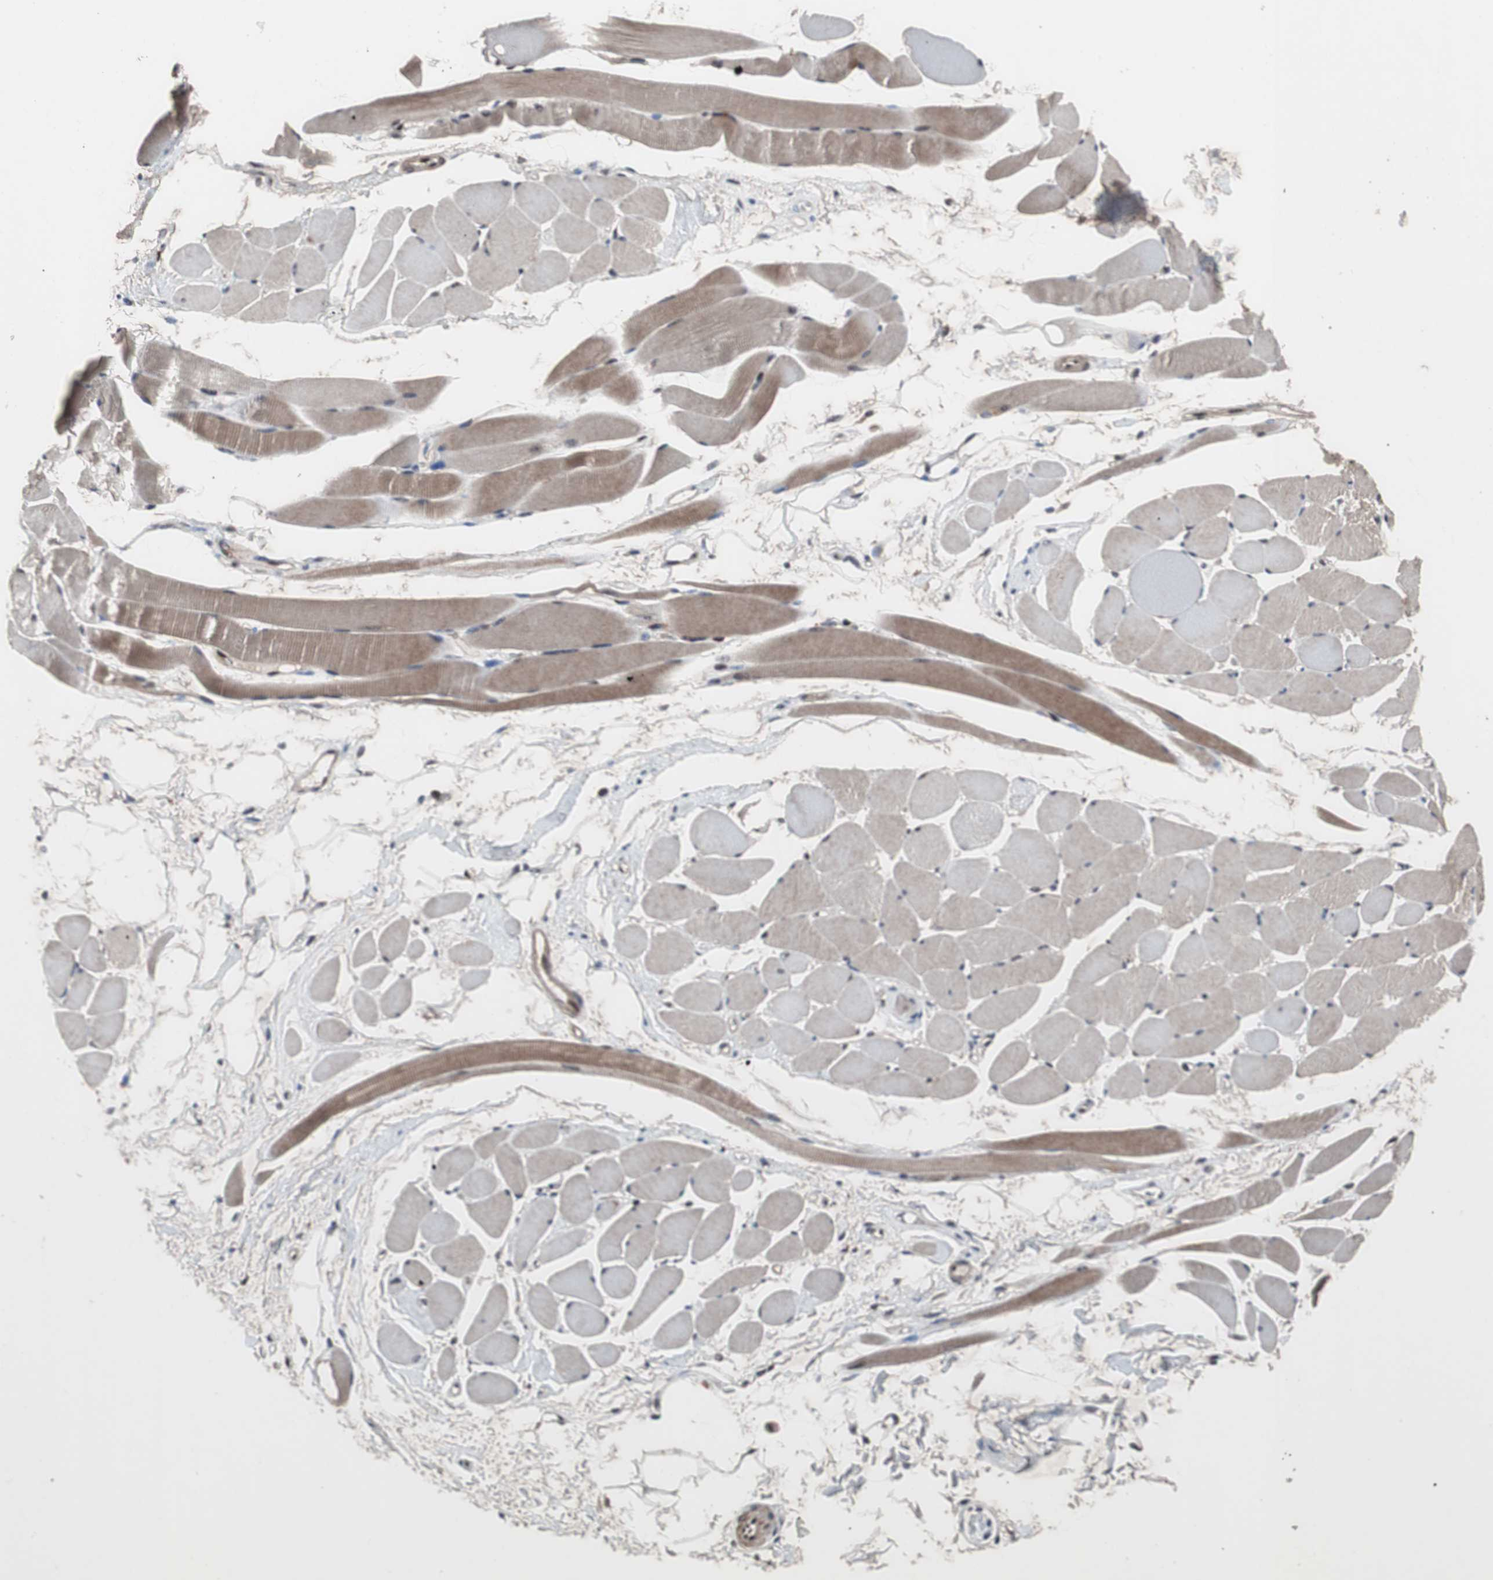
{"staining": {"intensity": "weak", "quantity": "25%-75%", "location": "cytoplasmic/membranous,nuclear"}, "tissue": "skeletal muscle", "cell_type": "Myocytes", "image_type": "normal", "snomed": [{"axis": "morphology", "description": "Normal tissue, NOS"}, {"axis": "topography", "description": "Skeletal muscle"}, {"axis": "topography", "description": "Peripheral nerve tissue"}], "caption": "The image shows a brown stain indicating the presence of a protein in the cytoplasmic/membranous,nuclear of myocytes in skeletal muscle. (IHC, brightfield microscopy, high magnification).", "gene": "PINX1", "patient": {"sex": "female", "age": 84}}